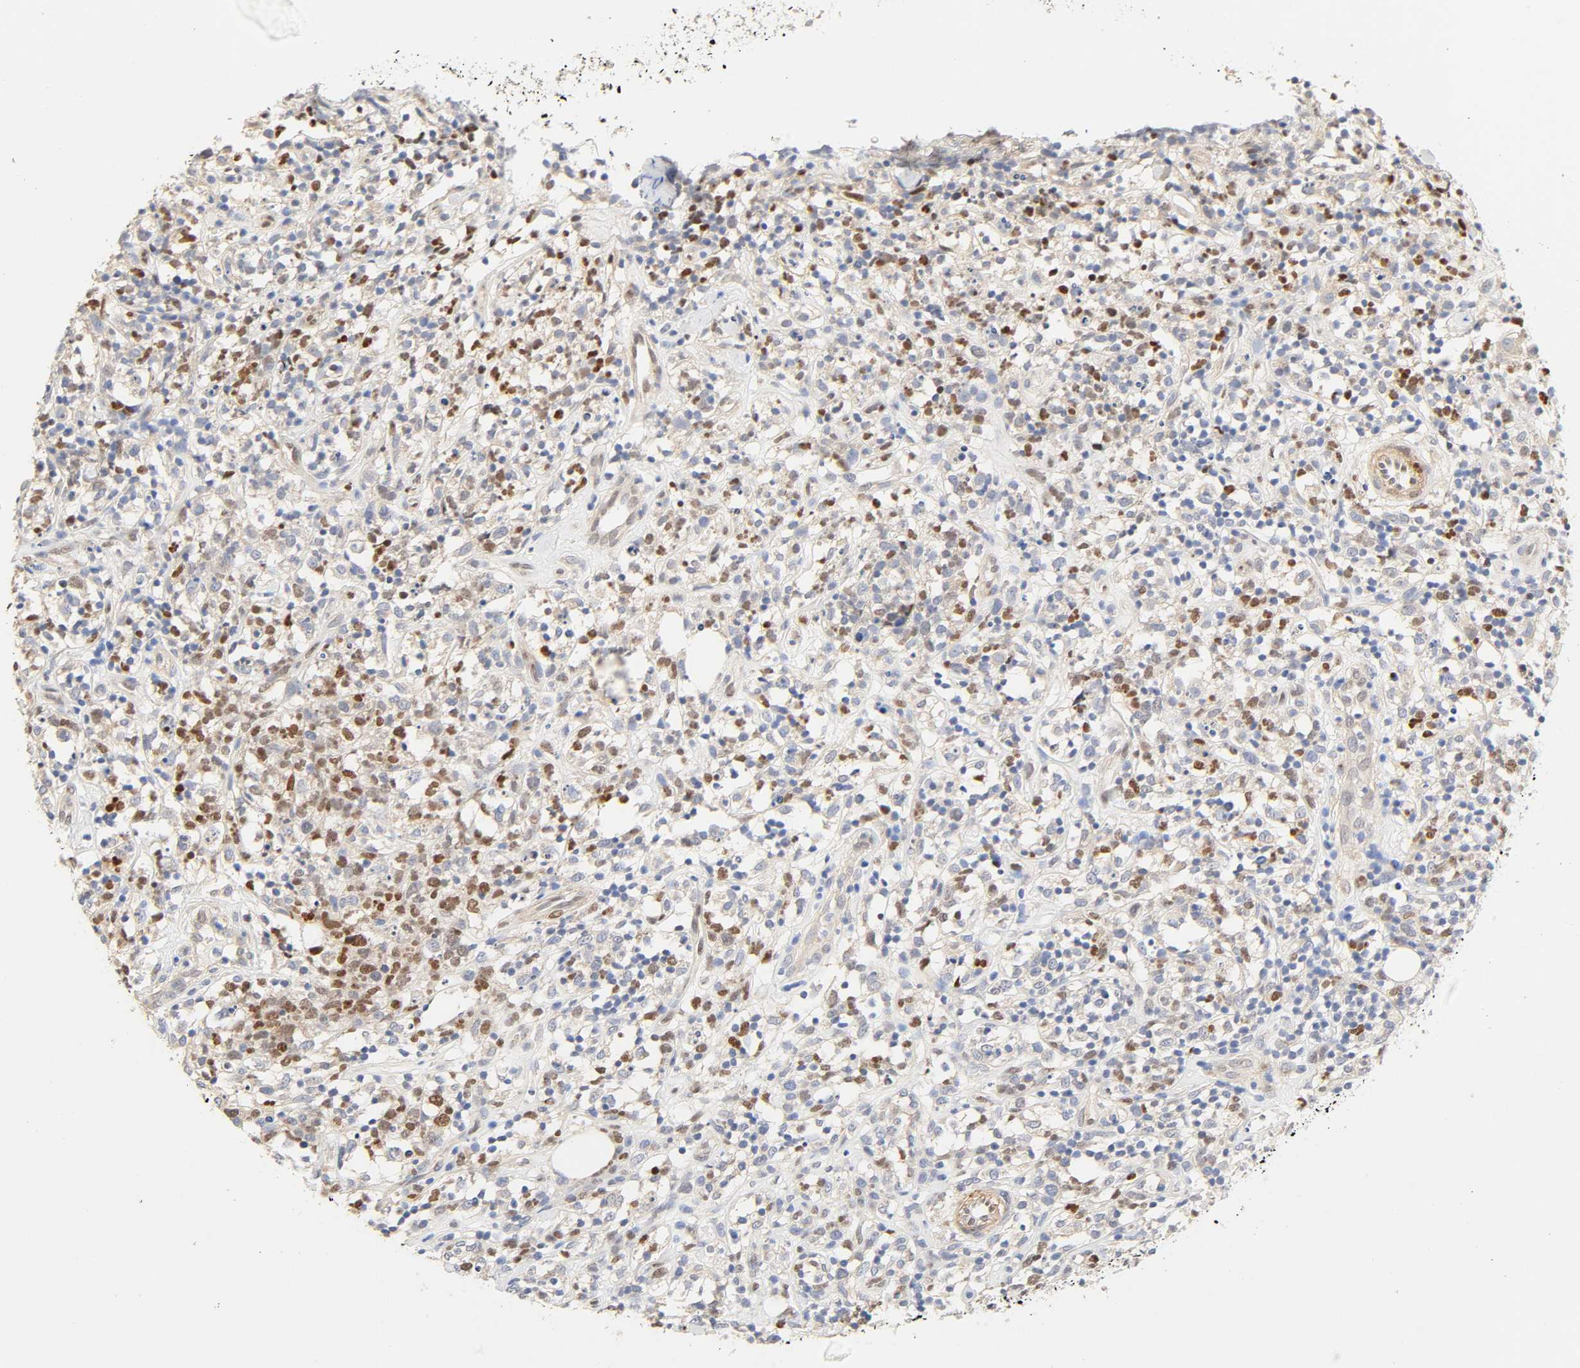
{"staining": {"intensity": "moderate", "quantity": "<25%", "location": "nuclear"}, "tissue": "lymphoma", "cell_type": "Tumor cells", "image_type": "cancer", "snomed": [{"axis": "morphology", "description": "Malignant lymphoma, non-Hodgkin's type, High grade"}, {"axis": "topography", "description": "Lymph node"}], "caption": "Immunohistochemistry (IHC) of human lymphoma shows low levels of moderate nuclear staining in approximately <25% of tumor cells.", "gene": "BORCS8-MEF2B", "patient": {"sex": "female", "age": 73}}